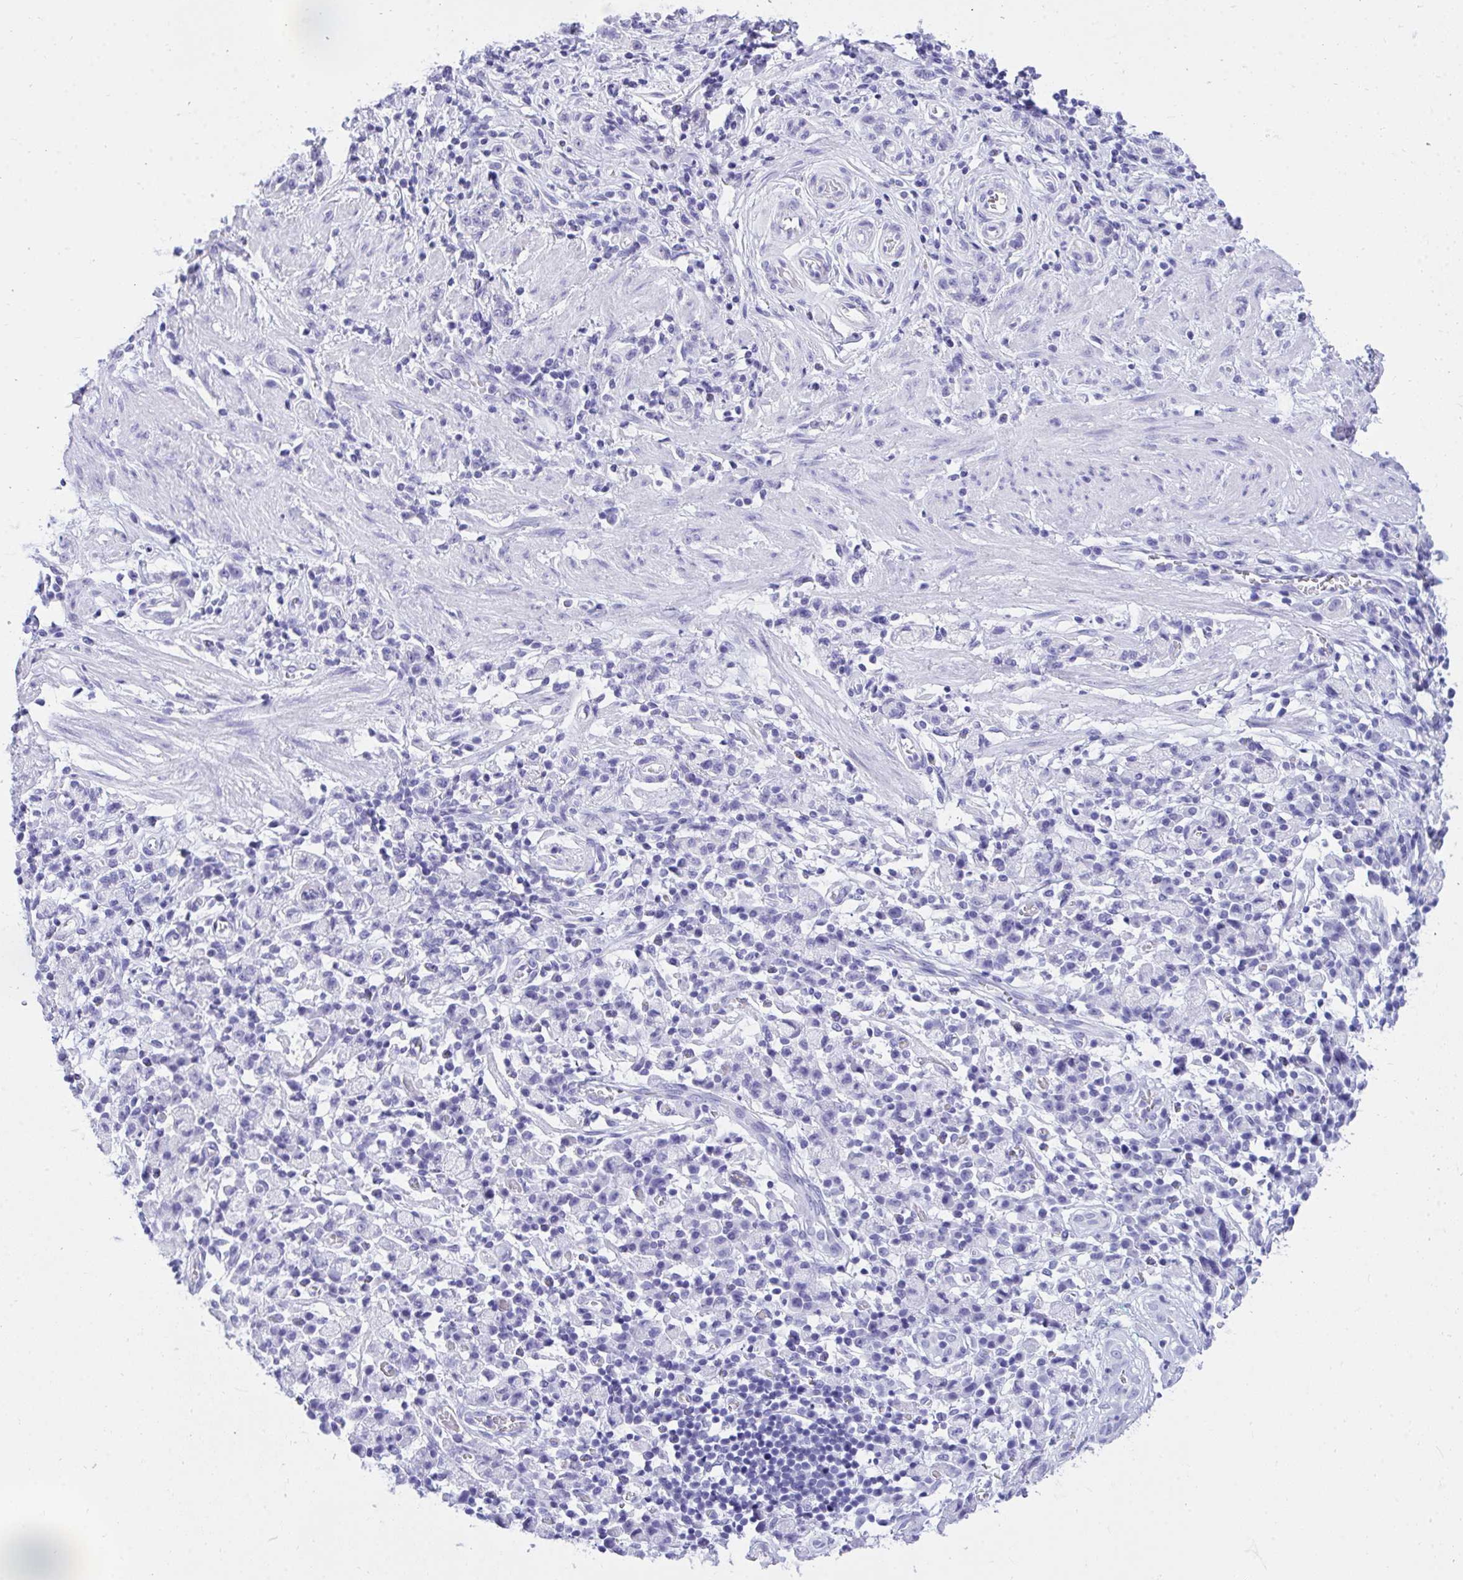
{"staining": {"intensity": "negative", "quantity": "none", "location": "none"}, "tissue": "stomach cancer", "cell_type": "Tumor cells", "image_type": "cancer", "snomed": [{"axis": "morphology", "description": "Adenocarcinoma, NOS"}, {"axis": "topography", "description": "Stomach"}], "caption": "Tumor cells show no significant expression in stomach adenocarcinoma. Brightfield microscopy of immunohistochemistry (IHC) stained with DAB (brown) and hematoxylin (blue), captured at high magnification.", "gene": "TLN2", "patient": {"sex": "male", "age": 77}}